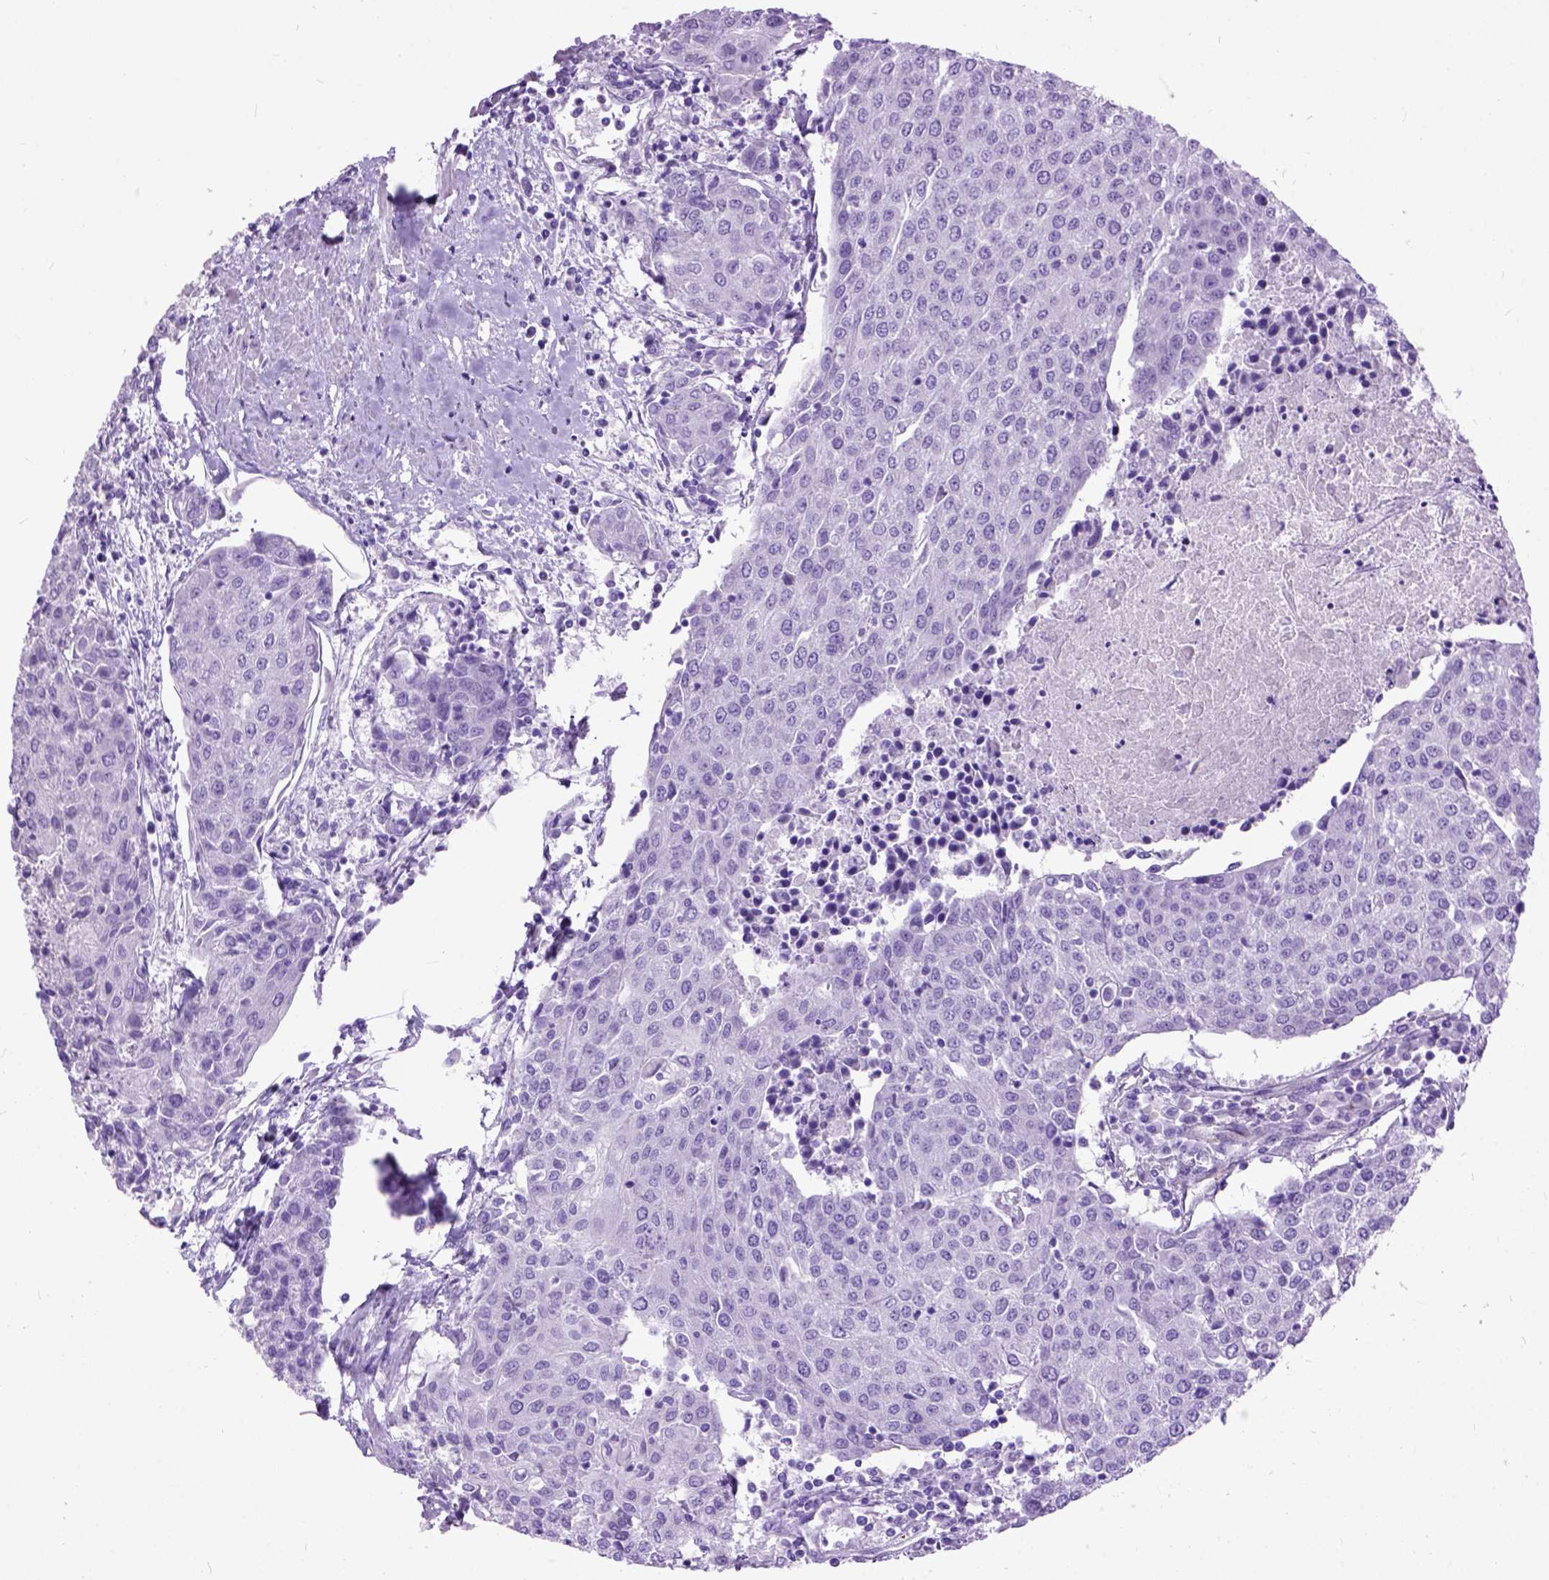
{"staining": {"intensity": "negative", "quantity": "none", "location": "none"}, "tissue": "urothelial cancer", "cell_type": "Tumor cells", "image_type": "cancer", "snomed": [{"axis": "morphology", "description": "Urothelial carcinoma, High grade"}, {"axis": "topography", "description": "Urinary bladder"}], "caption": "Micrograph shows no protein staining in tumor cells of urothelial cancer tissue. Nuclei are stained in blue.", "gene": "MAPT", "patient": {"sex": "female", "age": 85}}